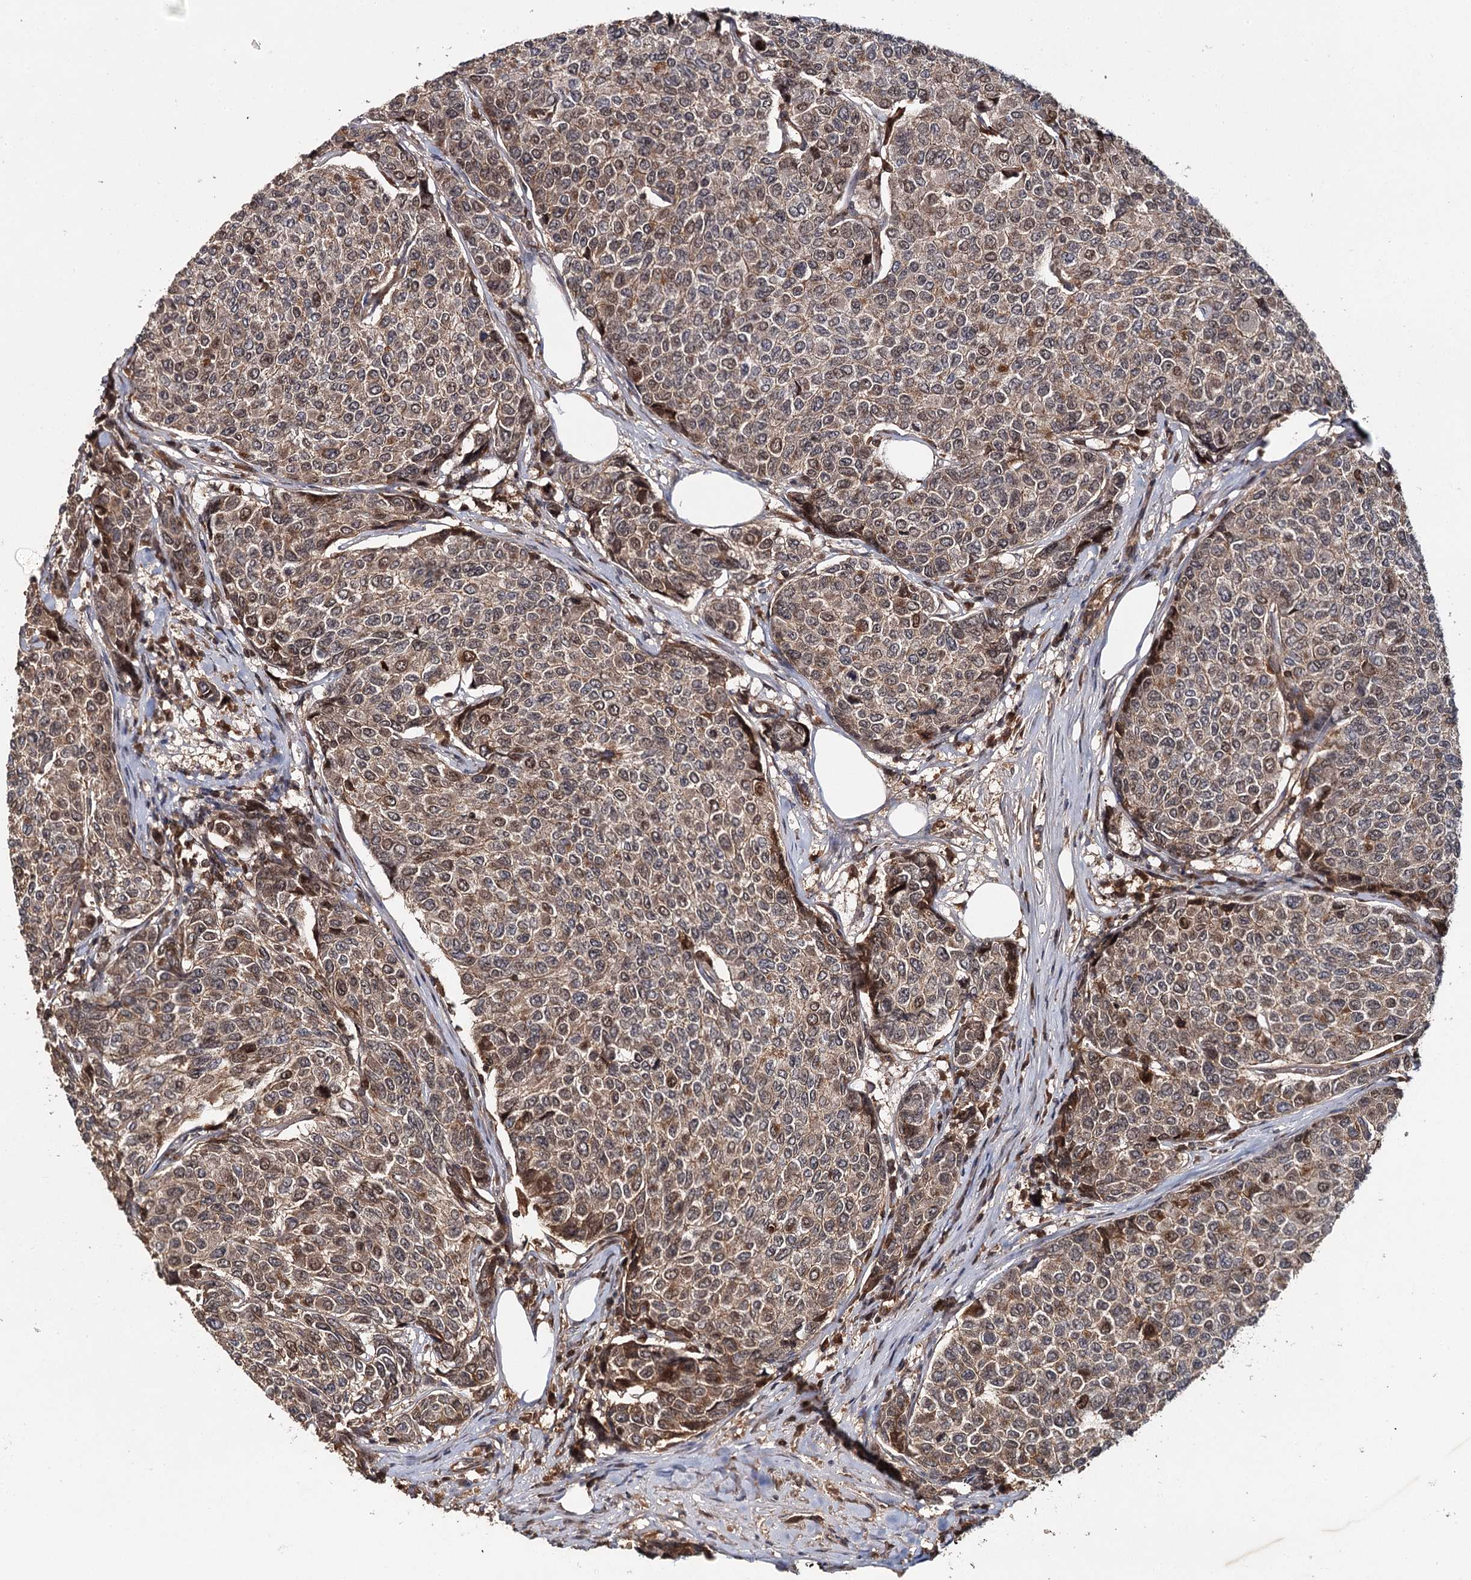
{"staining": {"intensity": "moderate", "quantity": ">75%", "location": "cytoplasmic/membranous,nuclear"}, "tissue": "breast cancer", "cell_type": "Tumor cells", "image_type": "cancer", "snomed": [{"axis": "morphology", "description": "Duct carcinoma"}, {"axis": "topography", "description": "Breast"}], "caption": "Immunohistochemical staining of human infiltrating ductal carcinoma (breast) demonstrates medium levels of moderate cytoplasmic/membranous and nuclear positivity in approximately >75% of tumor cells.", "gene": "BCR", "patient": {"sex": "female", "age": 55}}